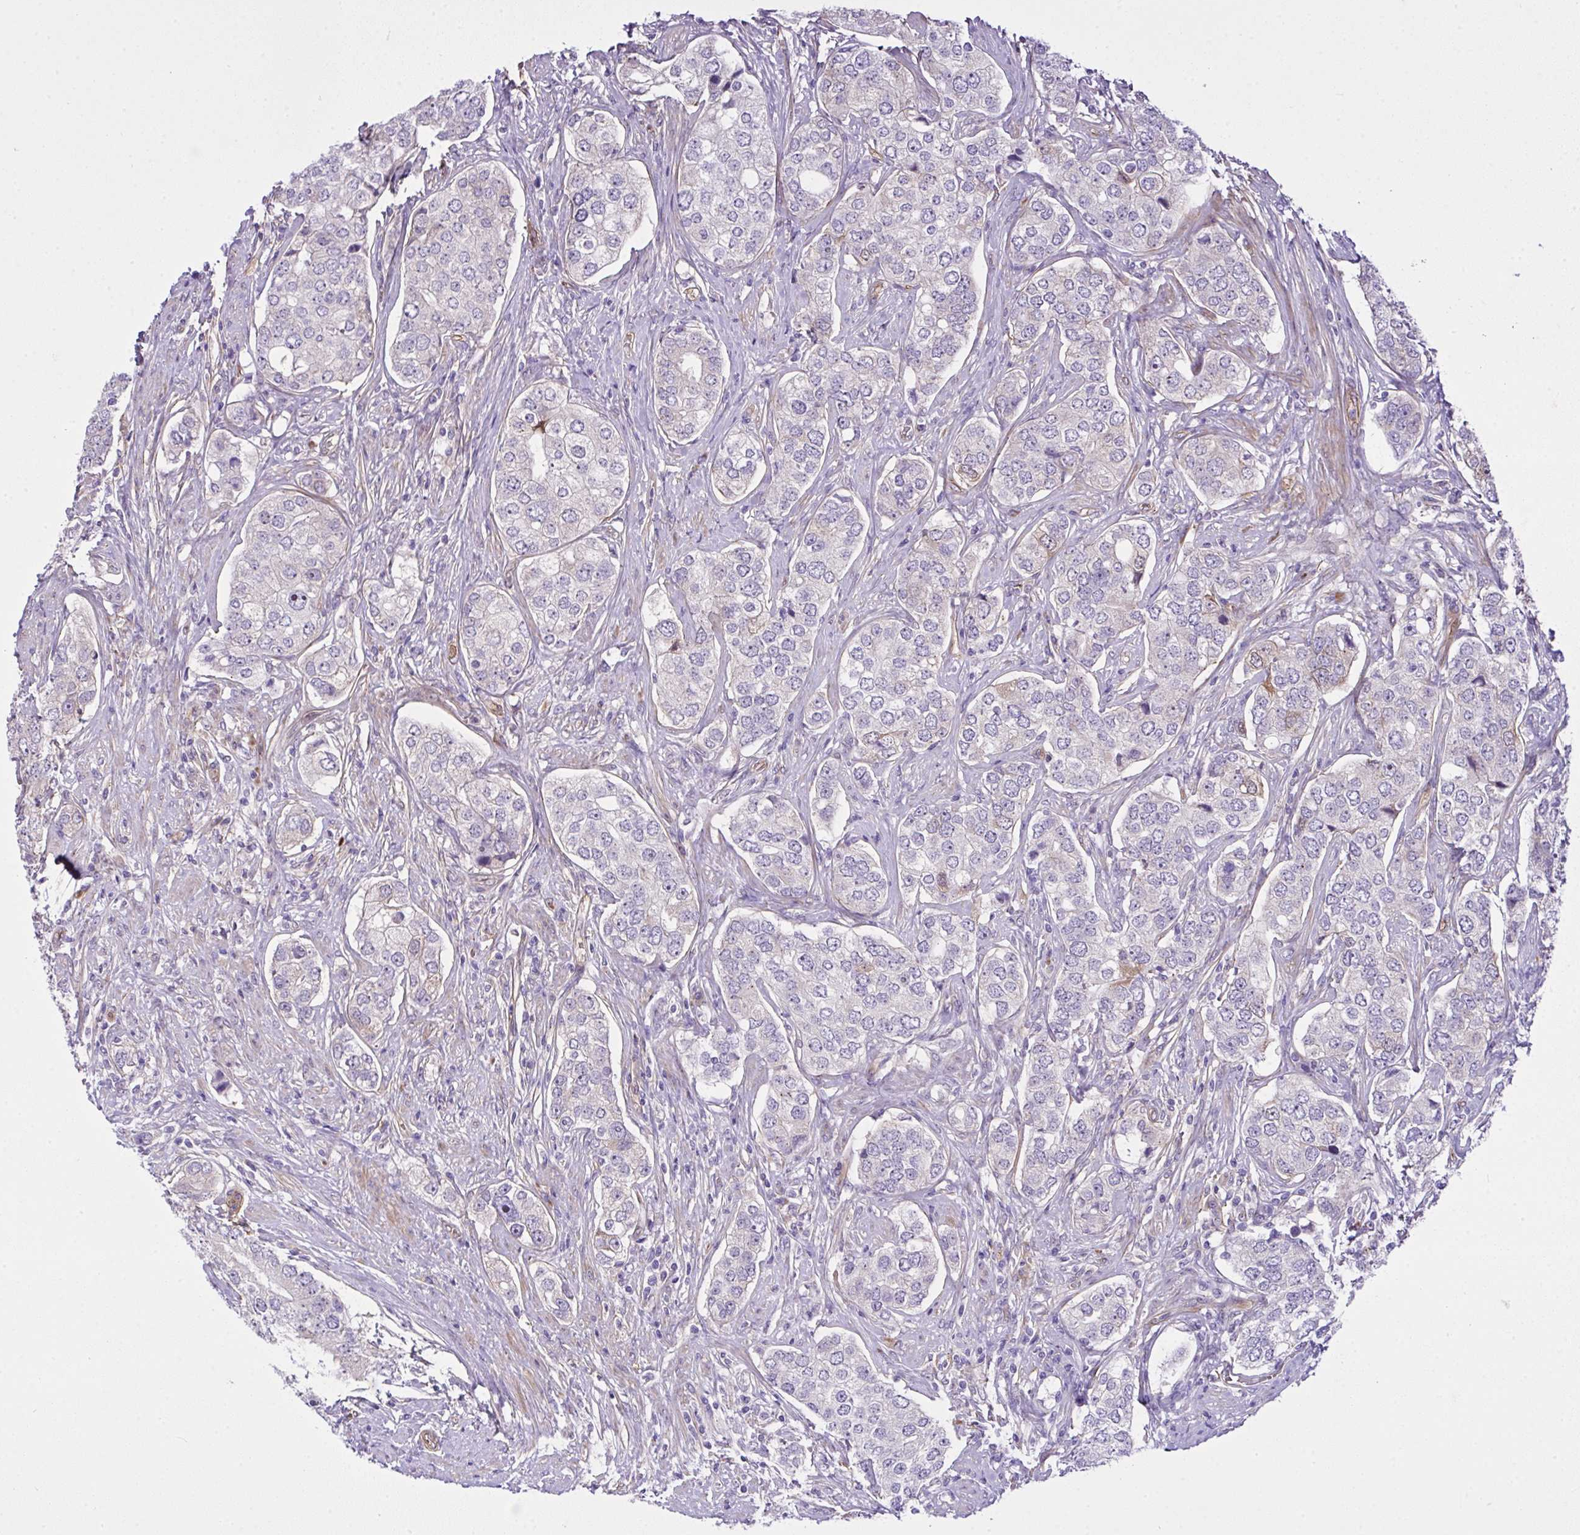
{"staining": {"intensity": "negative", "quantity": "none", "location": "none"}, "tissue": "prostate cancer", "cell_type": "Tumor cells", "image_type": "cancer", "snomed": [{"axis": "morphology", "description": "Adenocarcinoma, High grade"}, {"axis": "topography", "description": "Prostate"}], "caption": "Tumor cells are negative for protein expression in human prostate cancer.", "gene": "RSKR", "patient": {"sex": "male", "age": 60}}